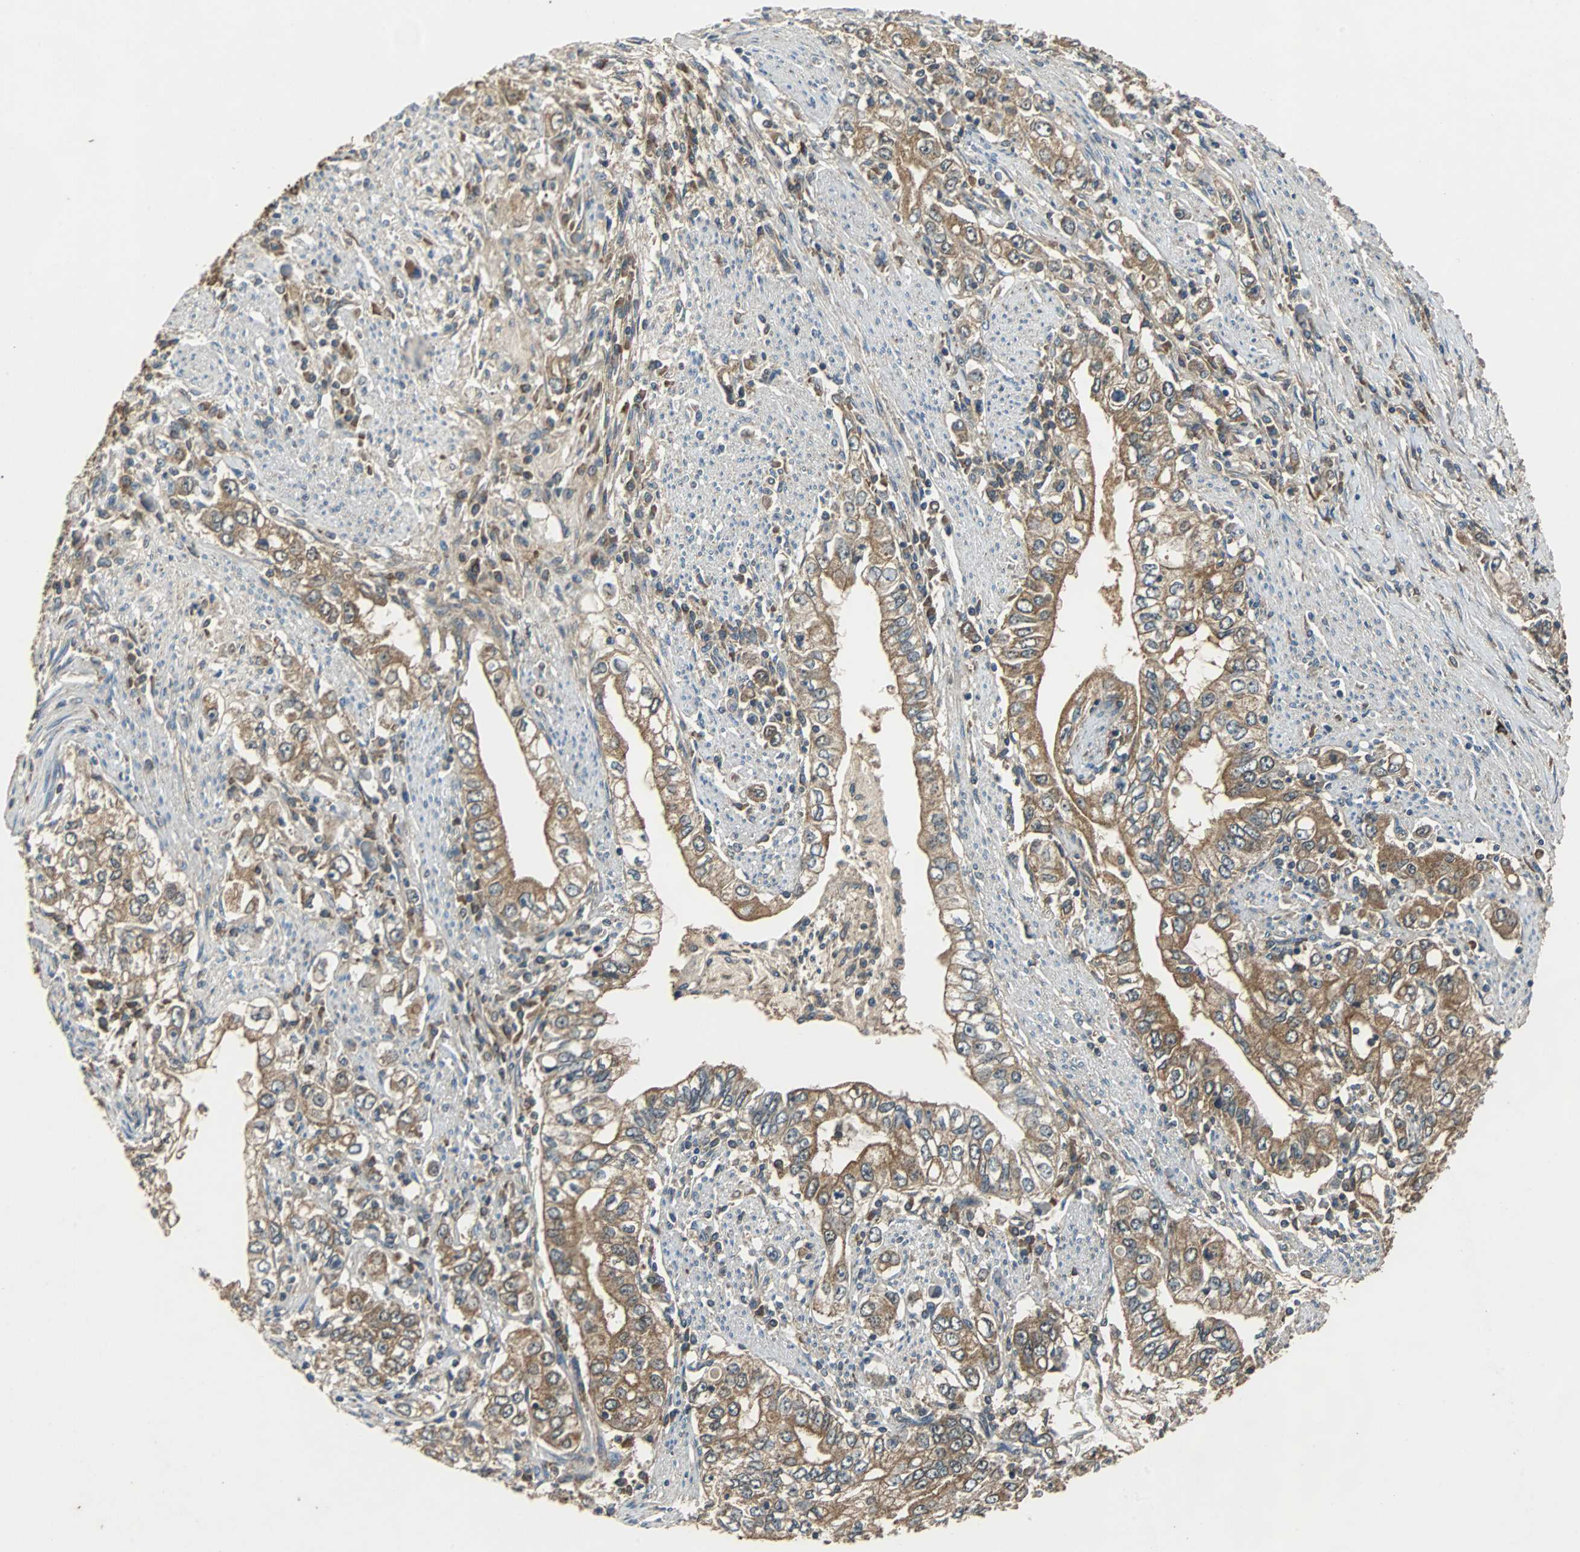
{"staining": {"intensity": "moderate", "quantity": ">75%", "location": "cytoplasmic/membranous"}, "tissue": "stomach cancer", "cell_type": "Tumor cells", "image_type": "cancer", "snomed": [{"axis": "morphology", "description": "Adenocarcinoma, NOS"}, {"axis": "topography", "description": "Stomach, lower"}], "caption": "This image exhibits IHC staining of human stomach cancer, with medium moderate cytoplasmic/membranous staining in about >75% of tumor cells.", "gene": "VBP1", "patient": {"sex": "female", "age": 72}}